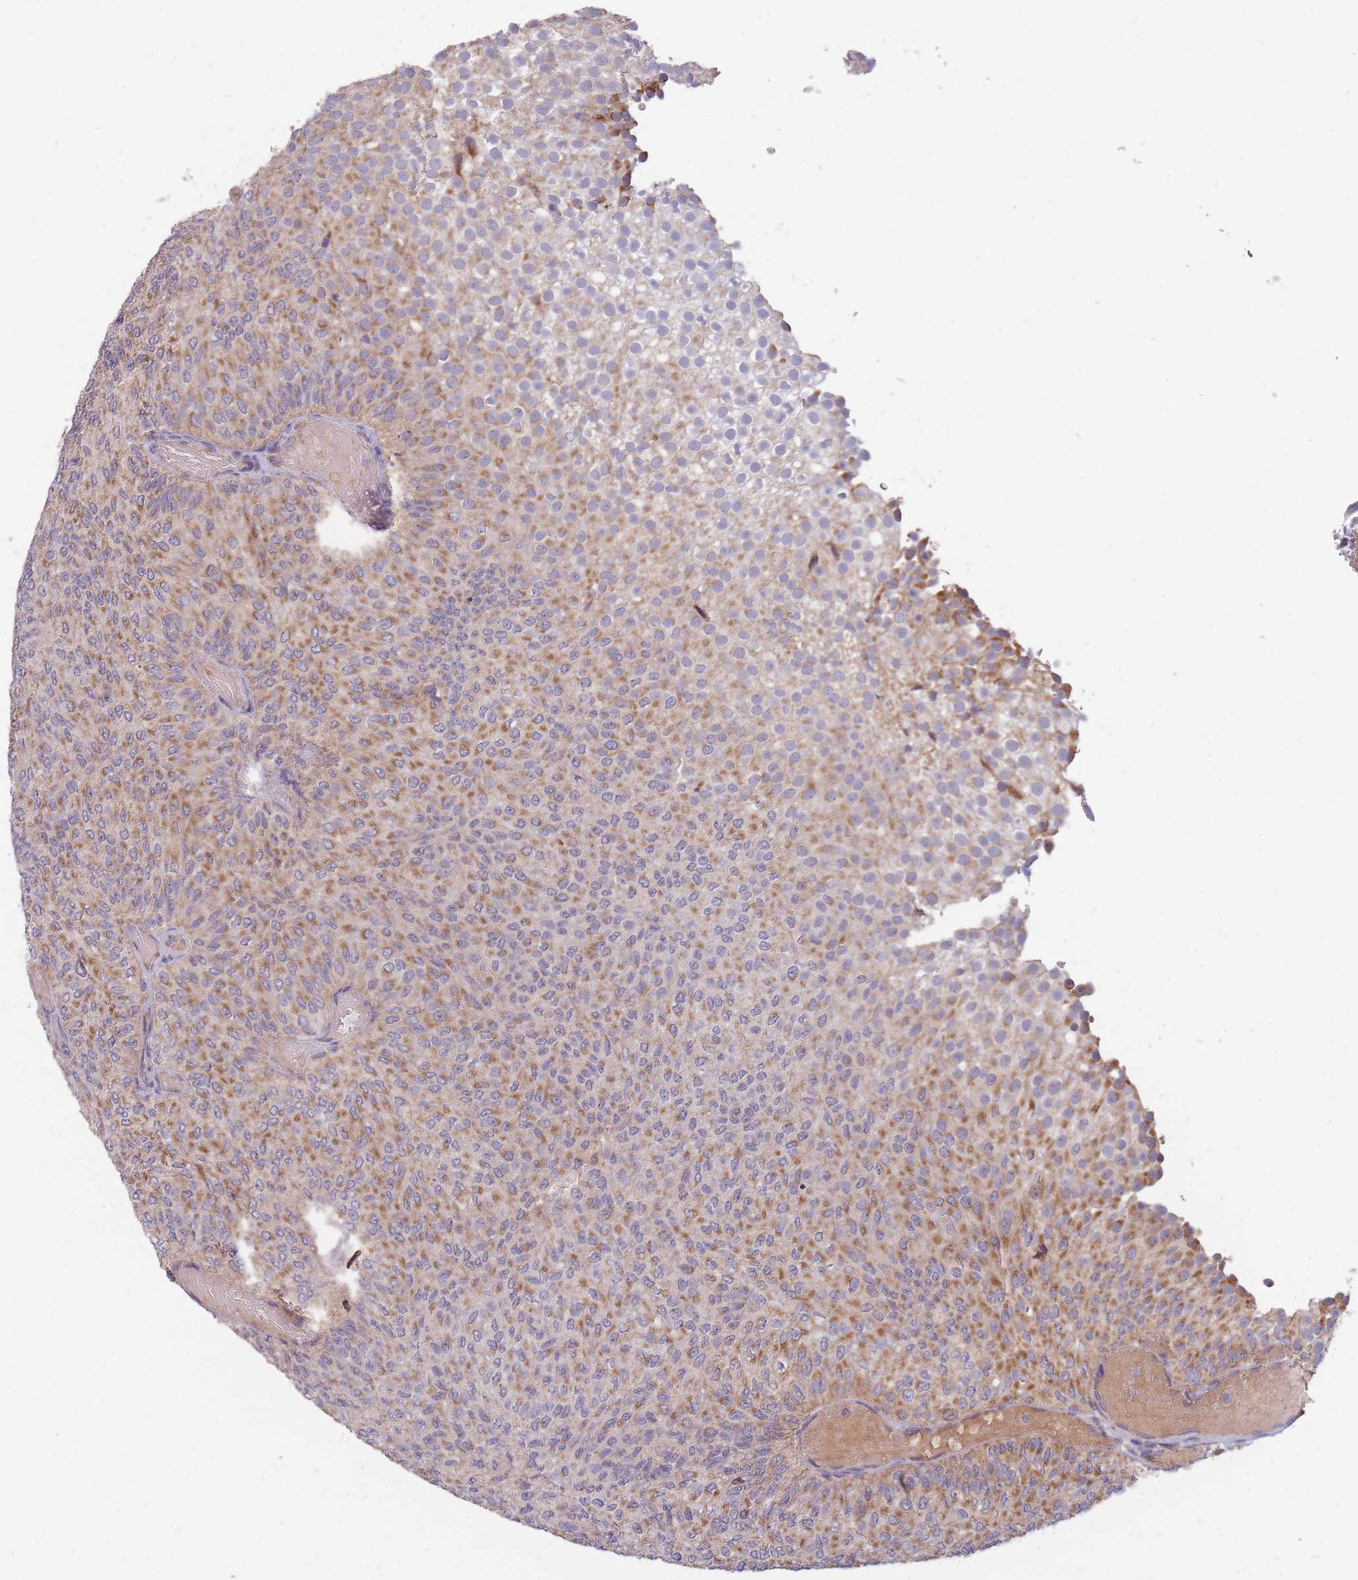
{"staining": {"intensity": "moderate", "quantity": ">75%", "location": "cytoplasmic/membranous"}, "tissue": "urothelial cancer", "cell_type": "Tumor cells", "image_type": "cancer", "snomed": [{"axis": "morphology", "description": "Urothelial carcinoma, Low grade"}, {"axis": "topography", "description": "Urinary bladder"}], "caption": "Urothelial cancer stained with a protein marker shows moderate staining in tumor cells.", "gene": "PTPMT1", "patient": {"sex": "male", "age": 78}}